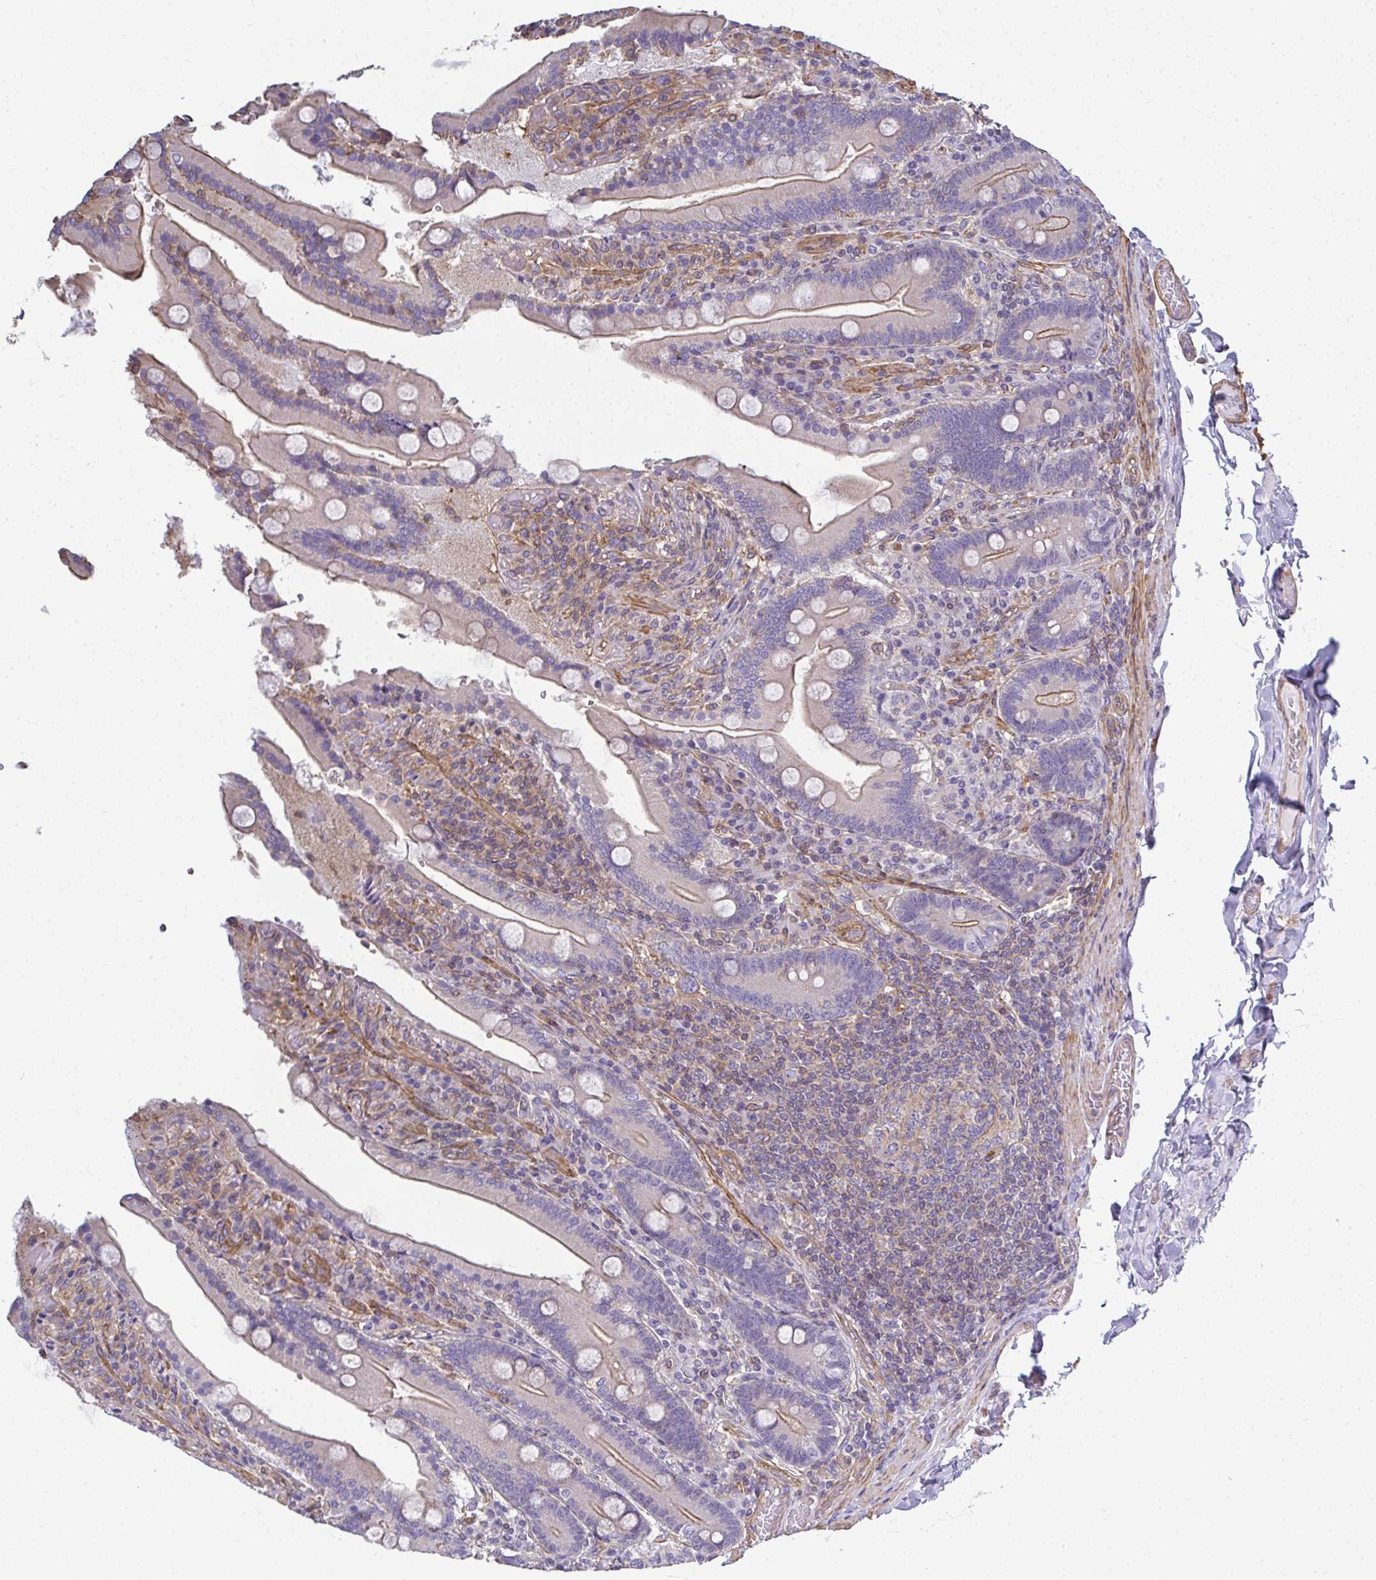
{"staining": {"intensity": "weak", "quantity": "25%-75%", "location": "cytoplasmic/membranous"}, "tissue": "duodenum", "cell_type": "Glandular cells", "image_type": "normal", "snomed": [{"axis": "morphology", "description": "Normal tissue, NOS"}, {"axis": "topography", "description": "Duodenum"}], "caption": "Weak cytoplasmic/membranous staining is appreciated in about 25%-75% of glandular cells in benign duodenum.", "gene": "MYL1", "patient": {"sex": "female", "age": 62}}